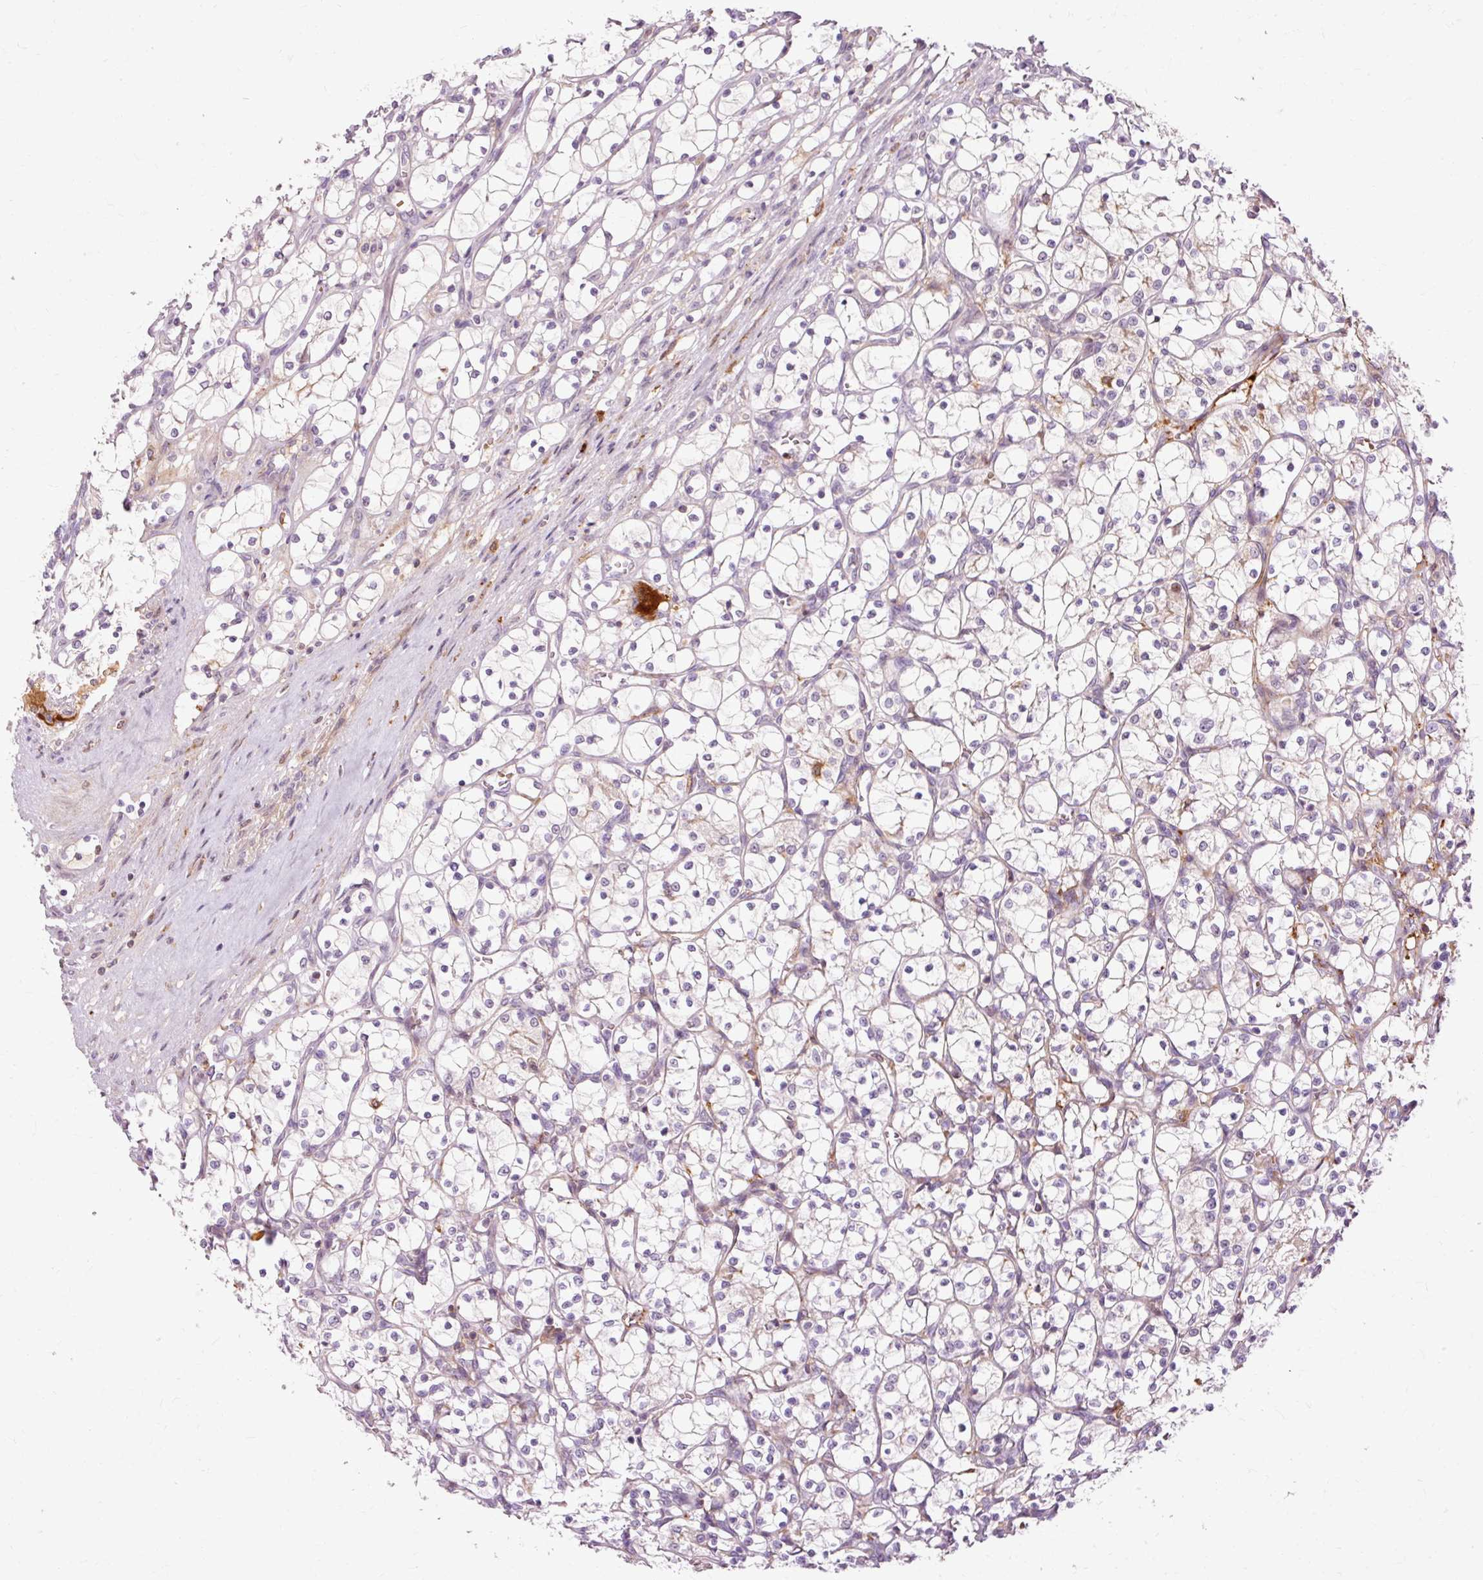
{"staining": {"intensity": "weak", "quantity": "<25%", "location": "cytoplasmic/membranous"}, "tissue": "renal cancer", "cell_type": "Tumor cells", "image_type": "cancer", "snomed": [{"axis": "morphology", "description": "Adenocarcinoma, NOS"}, {"axis": "topography", "description": "Kidney"}], "caption": "Tumor cells show no significant positivity in renal cancer (adenocarcinoma).", "gene": "CEBPZ", "patient": {"sex": "female", "age": 69}}